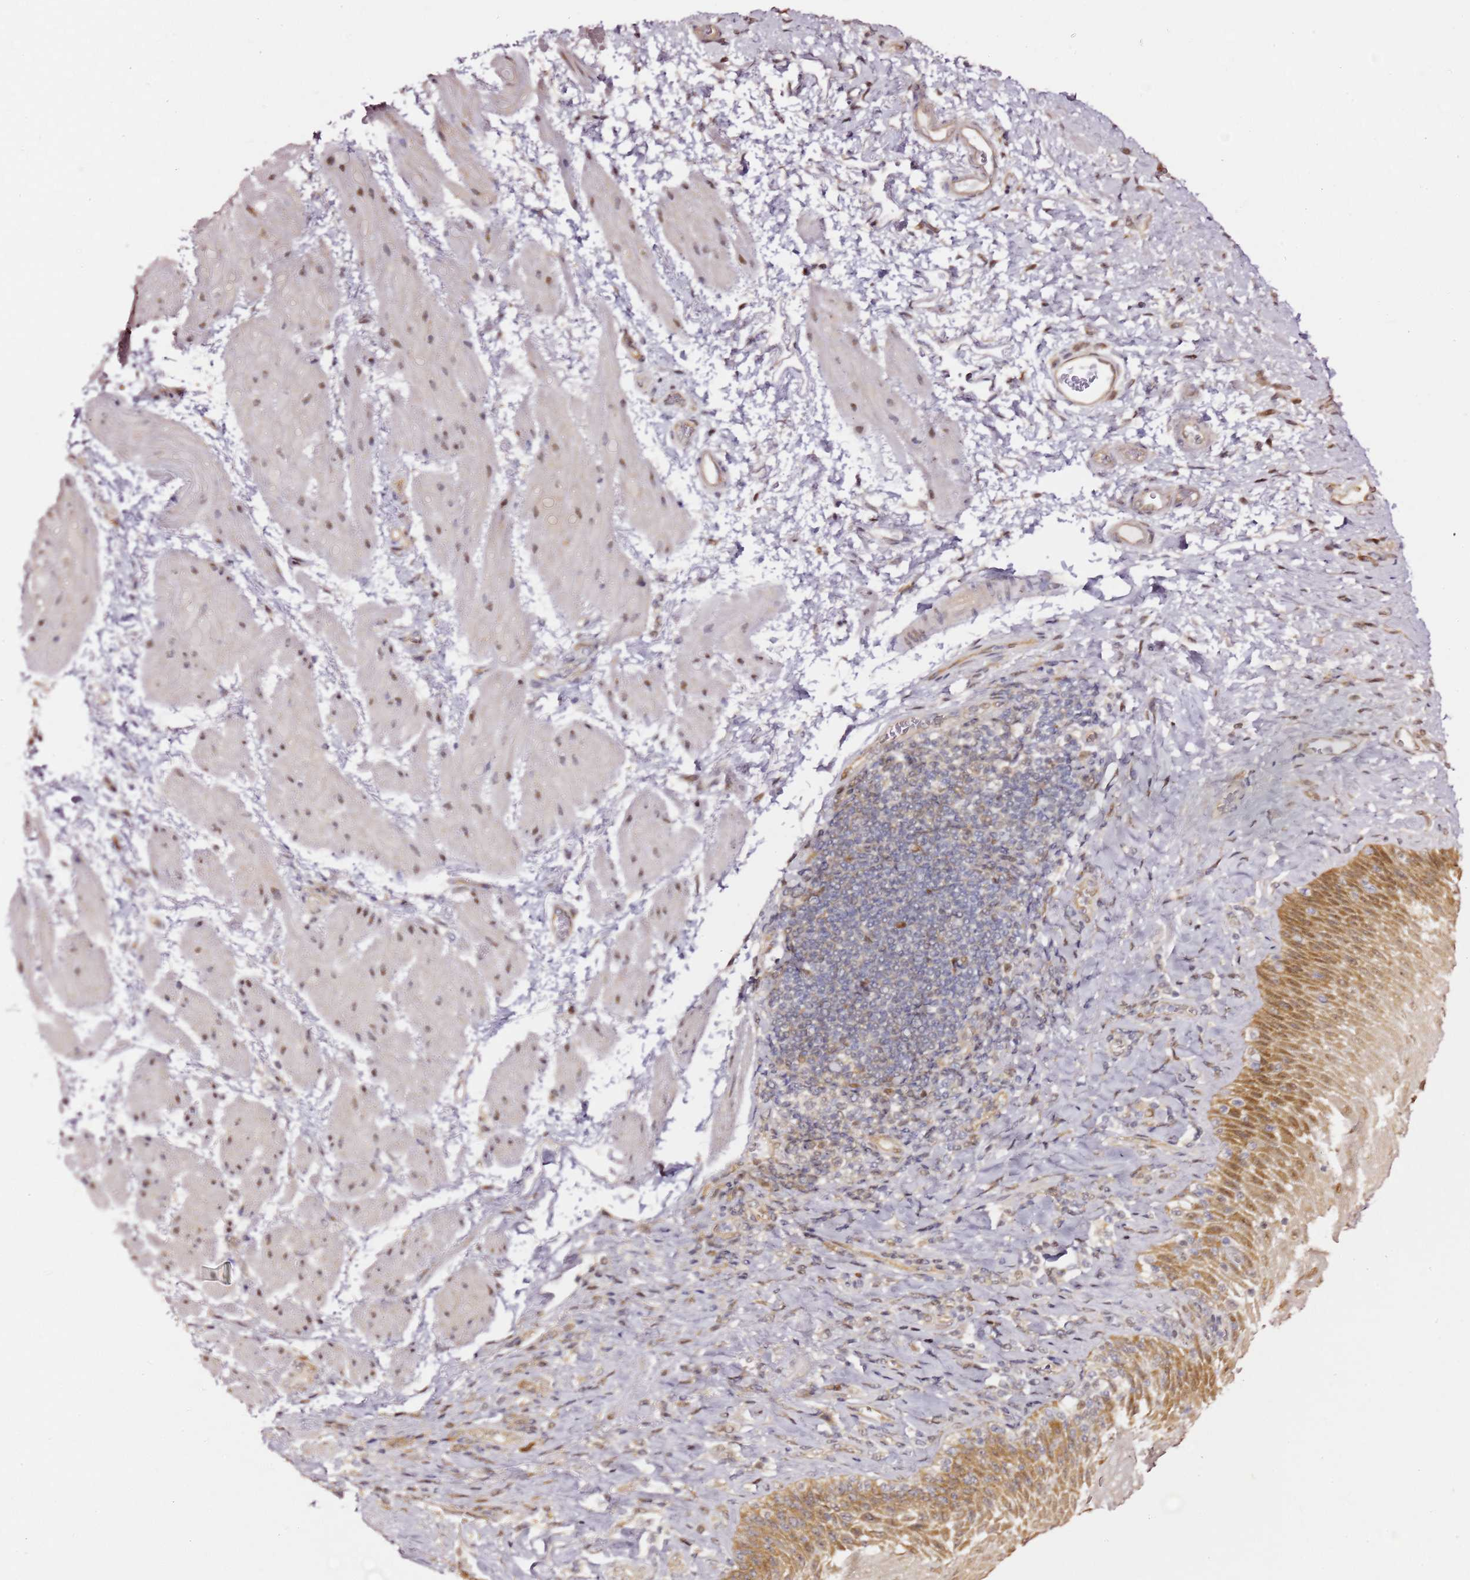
{"staining": {"intensity": "moderate", "quantity": ">75%", "location": "cytoplasmic/membranous,nuclear"}, "tissue": "esophagus", "cell_type": "Squamous epithelial cells", "image_type": "normal", "snomed": [{"axis": "morphology", "description": "Normal tissue, NOS"}, {"axis": "topography", "description": "Esophagus"}], "caption": "DAB (3,3'-diaminobenzidine) immunohistochemical staining of benign human esophagus exhibits moderate cytoplasmic/membranous,nuclear protein positivity in approximately >75% of squamous epithelial cells.", "gene": "PSMD4", "patient": {"sex": "female", "age": 61}}